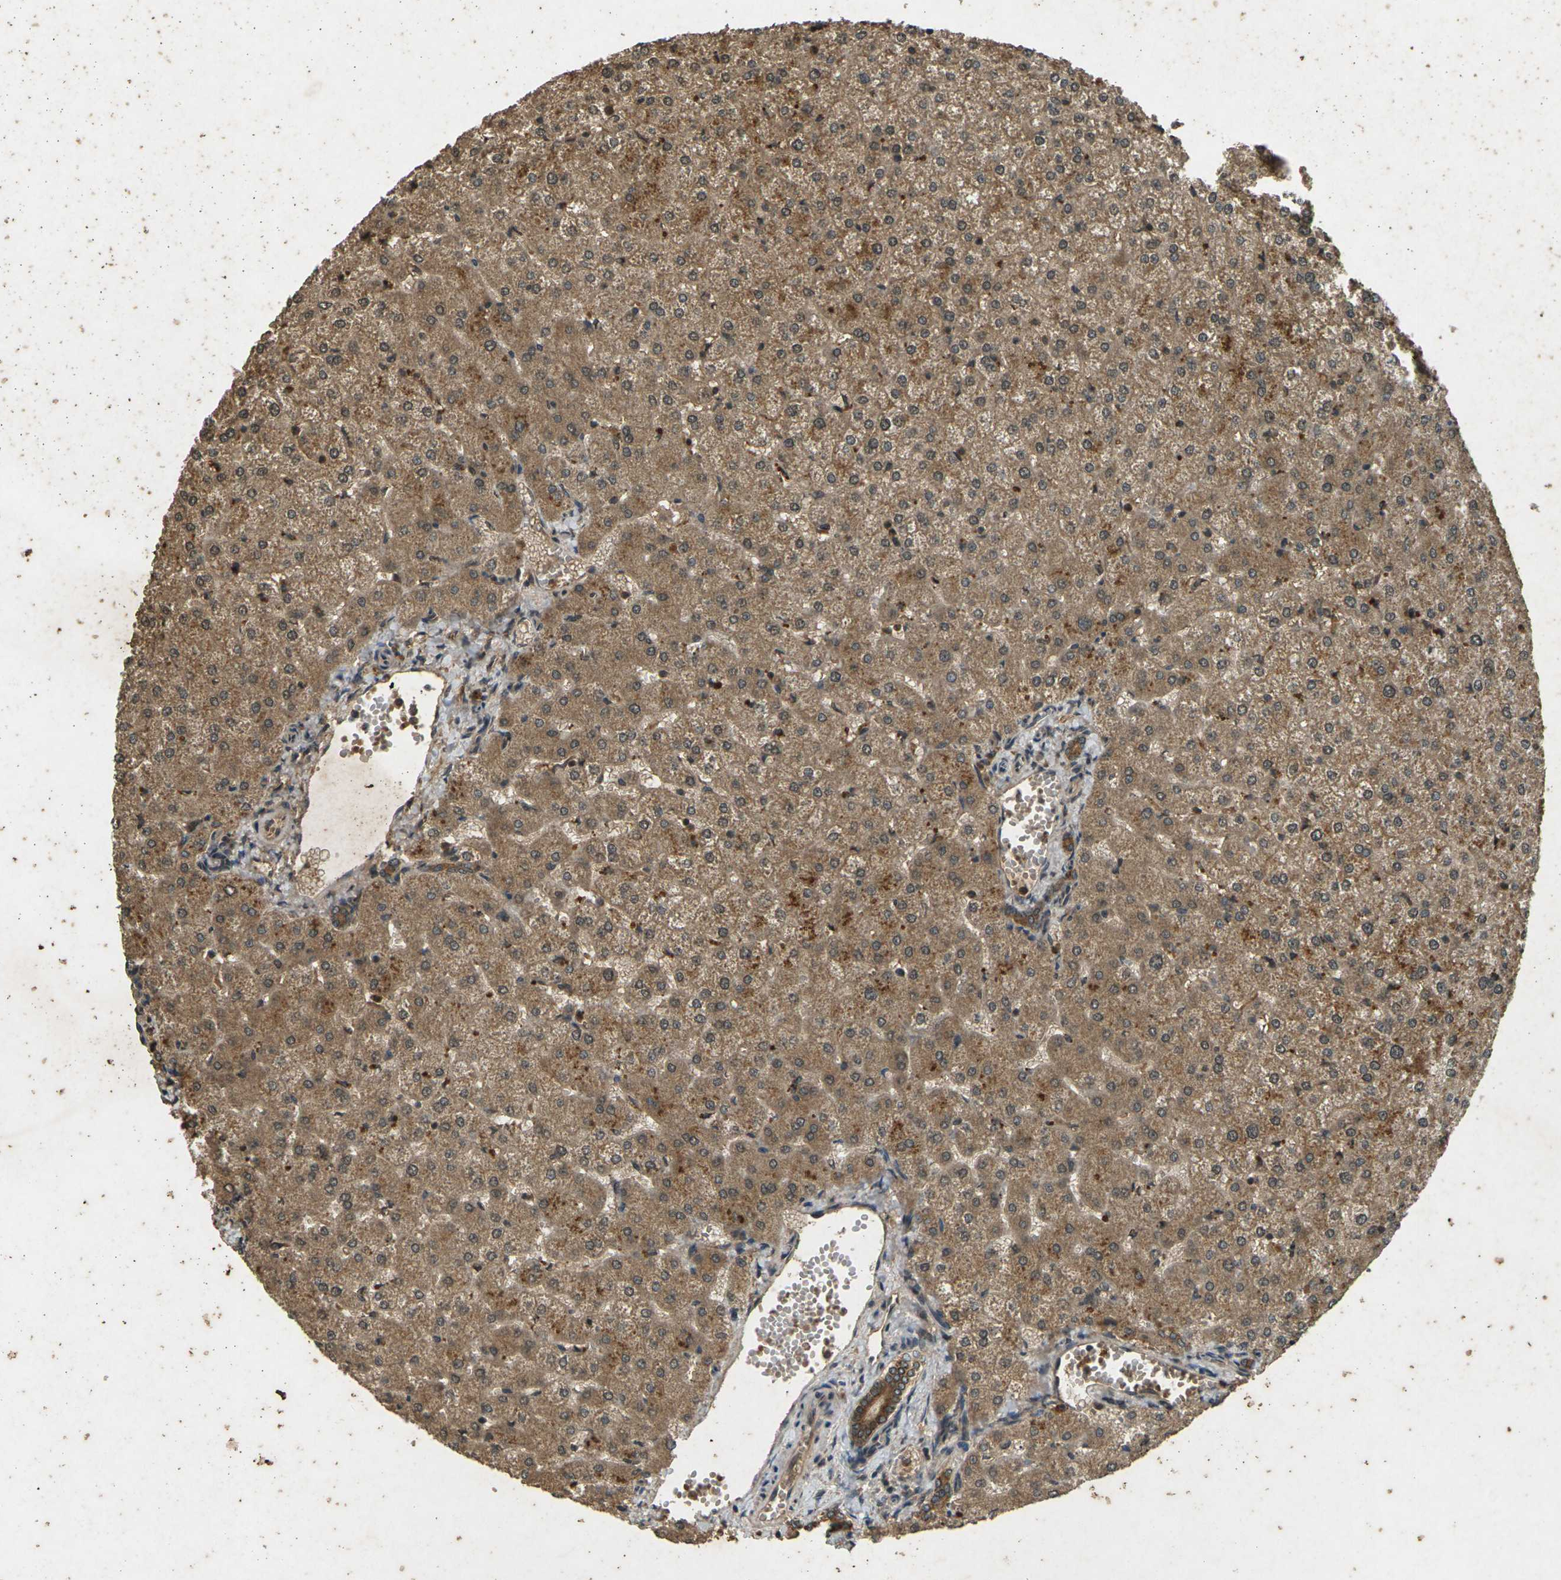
{"staining": {"intensity": "strong", "quantity": ">75%", "location": "cytoplasmic/membranous"}, "tissue": "liver", "cell_type": "Cholangiocytes", "image_type": "normal", "snomed": [{"axis": "morphology", "description": "Normal tissue, NOS"}, {"axis": "topography", "description": "Liver"}], "caption": "Strong cytoplasmic/membranous expression for a protein is seen in approximately >75% of cholangiocytes of unremarkable liver using immunohistochemistry.", "gene": "TAP1", "patient": {"sex": "female", "age": 32}}